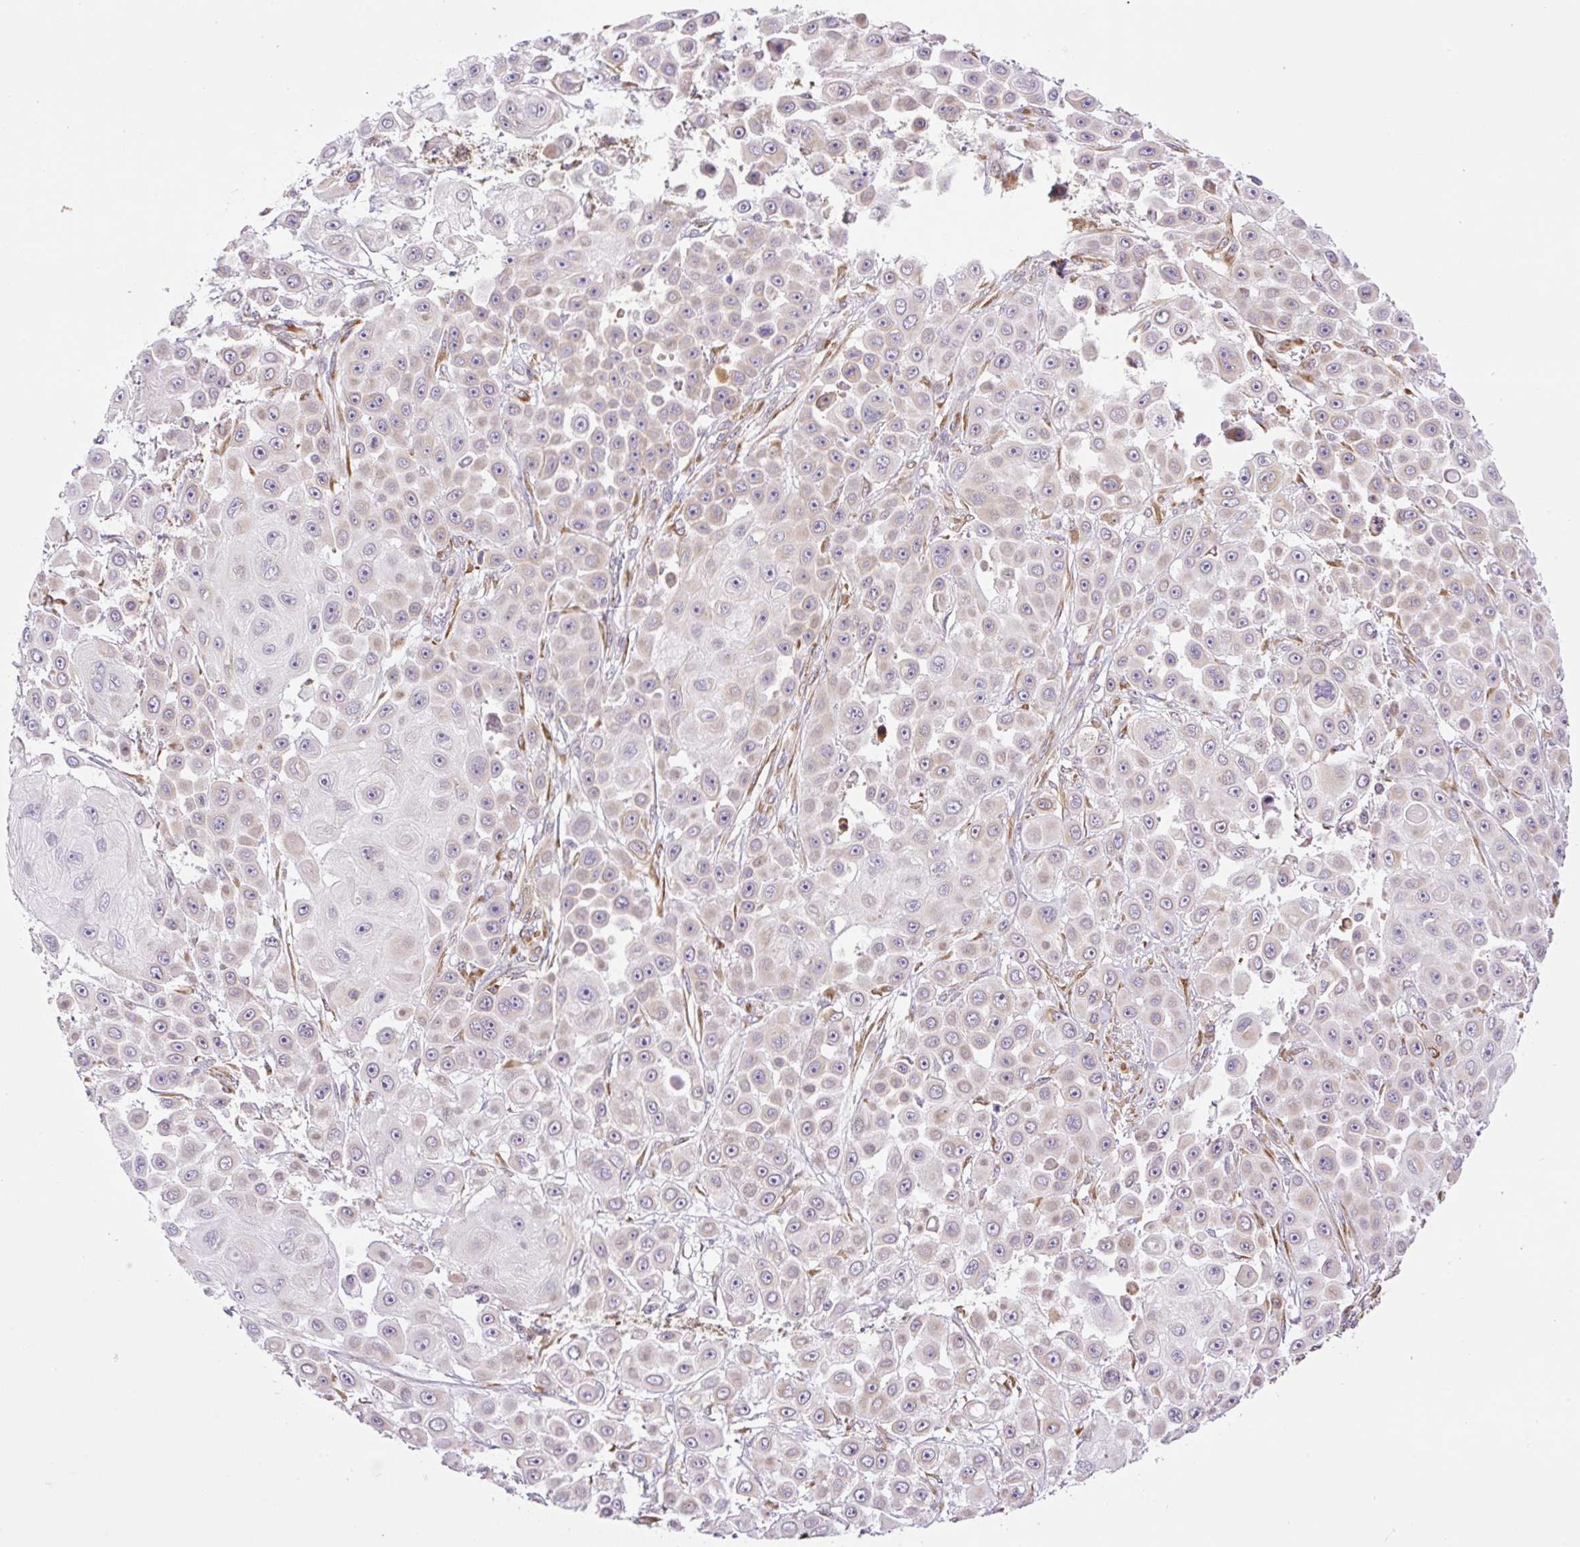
{"staining": {"intensity": "weak", "quantity": "<25%", "location": "cytoplasmic/membranous"}, "tissue": "skin cancer", "cell_type": "Tumor cells", "image_type": "cancer", "snomed": [{"axis": "morphology", "description": "Squamous cell carcinoma, NOS"}, {"axis": "topography", "description": "Skin"}], "caption": "IHC image of neoplastic tissue: skin cancer (squamous cell carcinoma) stained with DAB displays no significant protein expression in tumor cells. (DAB (3,3'-diaminobenzidine) immunohistochemistry (IHC) visualized using brightfield microscopy, high magnification).", "gene": "RAB30", "patient": {"sex": "male", "age": 67}}